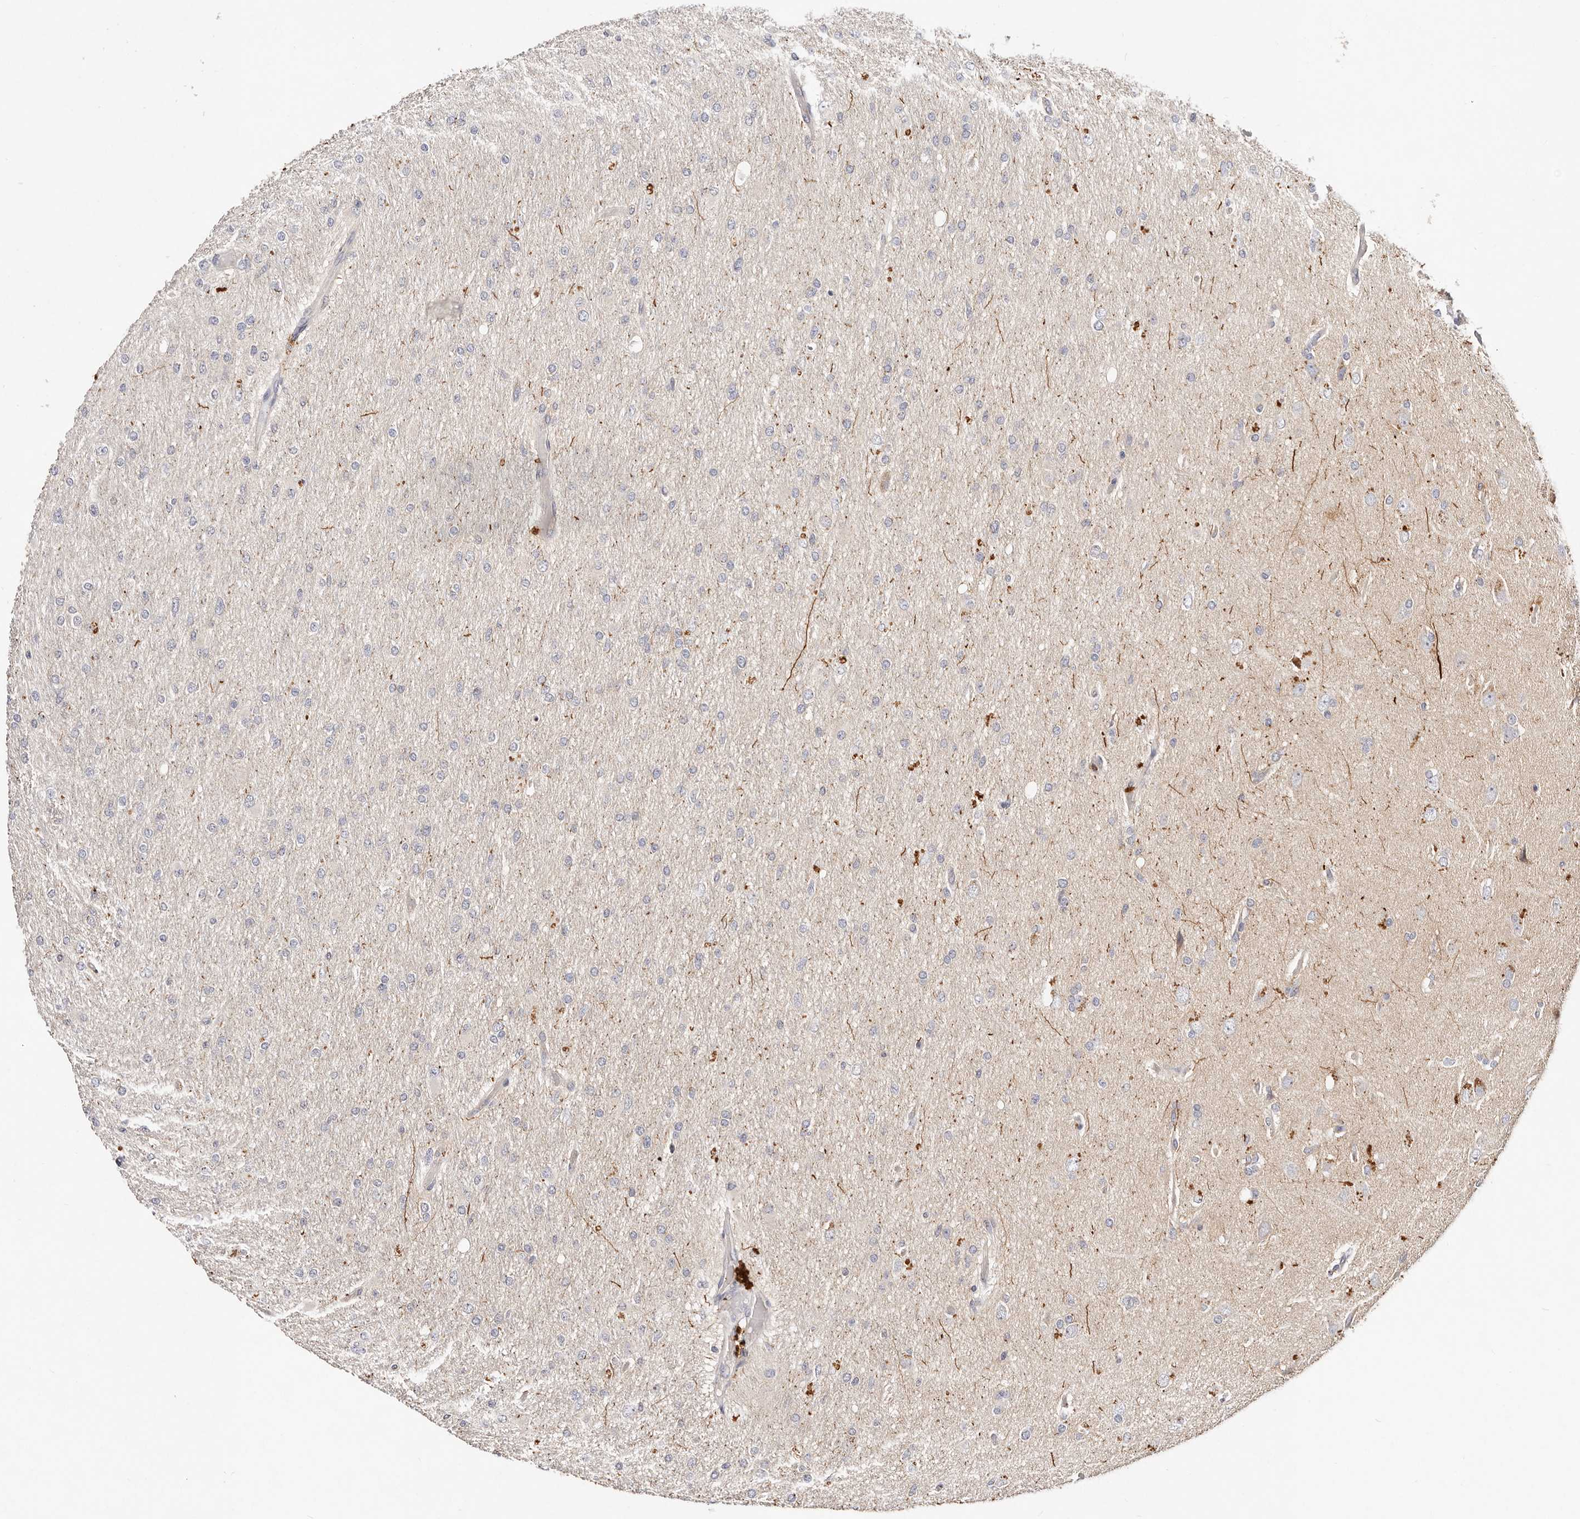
{"staining": {"intensity": "negative", "quantity": "none", "location": "none"}, "tissue": "glioma", "cell_type": "Tumor cells", "image_type": "cancer", "snomed": [{"axis": "morphology", "description": "Glioma, malignant, High grade"}, {"axis": "topography", "description": "Cerebral cortex"}], "caption": "The micrograph displays no staining of tumor cells in malignant glioma (high-grade).", "gene": "VIPAS39", "patient": {"sex": "female", "age": 36}}